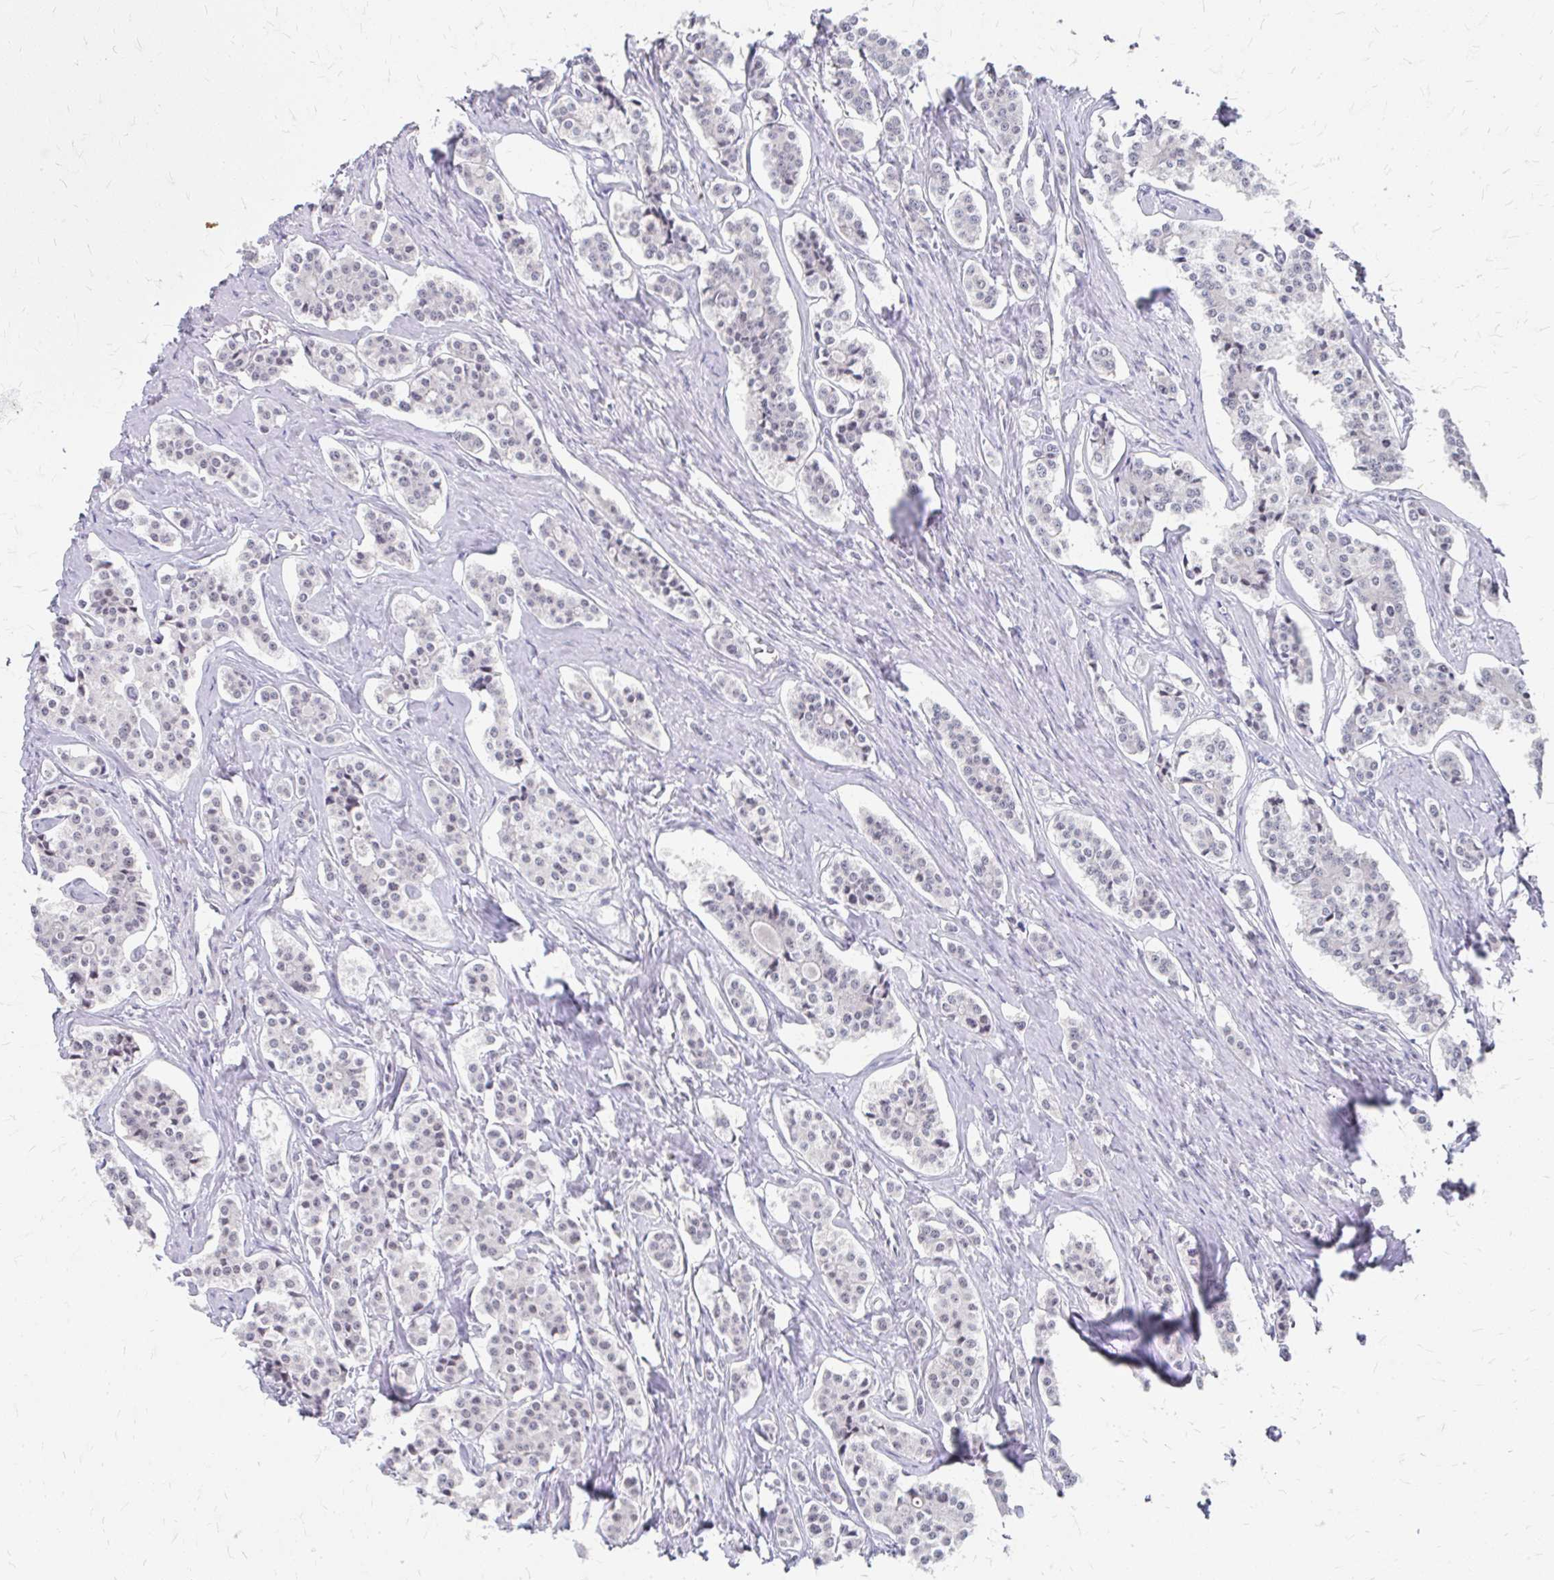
{"staining": {"intensity": "weak", "quantity": "25%-75%", "location": "nuclear"}, "tissue": "carcinoid", "cell_type": "Tumor cells", "image_type": "cancer", "snomed": [{"axis": "morphology", "description": "Carcinoid, malignant, NOS"}, {"axis": "topography", "description": "Small intestine"}], "caption": "The histopathology image displays a brown stain indicating the presence of a protein in the nuclear of tumor cells in carcinoid. The protein of interest is shown in brown color, while the nuclei are stained blue.", "gene": "GTF2H1", "patient": {"sex": "male", "age": 63}}